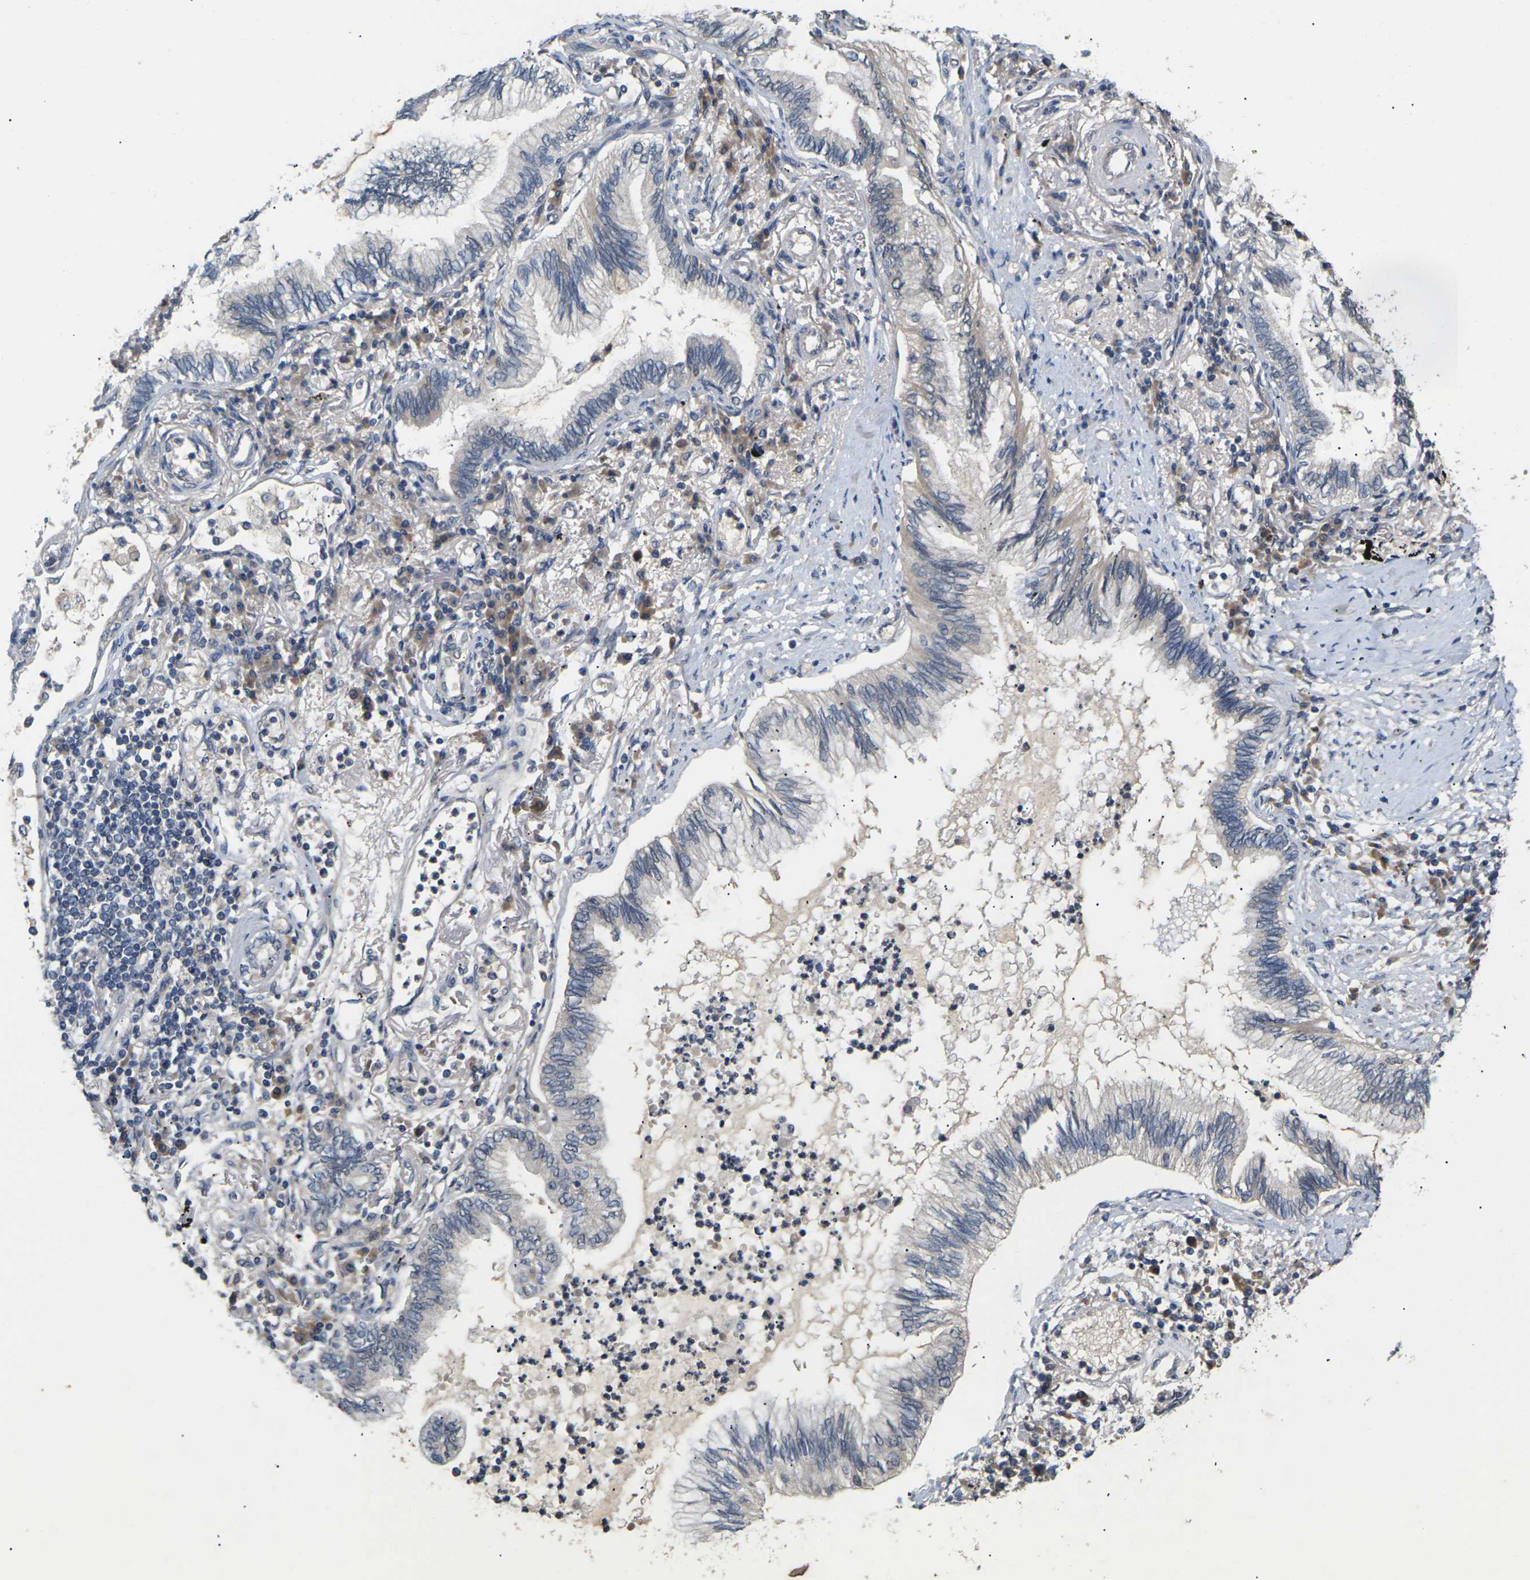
{"staining": {"intensity": "negative", "quantity": "none", "location": "none"}, "tissue": "lung cancer", "cell_type": "Tumor cells", "image_type": "cancer", "snomed": [{"axis": "morphology", "description": "Normal tissue, NOS"}, {"axis": "morphology", "description": "Adenocarcinoma, NOS"}, {"axis": "topography", "description": "Bronchus"}, {"axis": "topography", "description": "Lung"}], "caption": "DAB immunohistochemical staining of lung cancer (adenocarcinoma) shows no significant expression in tumor cells. (Brightfield microscopy of DAB (3,3'-diaminobenzidine) immunohistochemistry at high magnification).", "gene": "SLC2A2", "patient": {"sex": "female", "age": 70}}